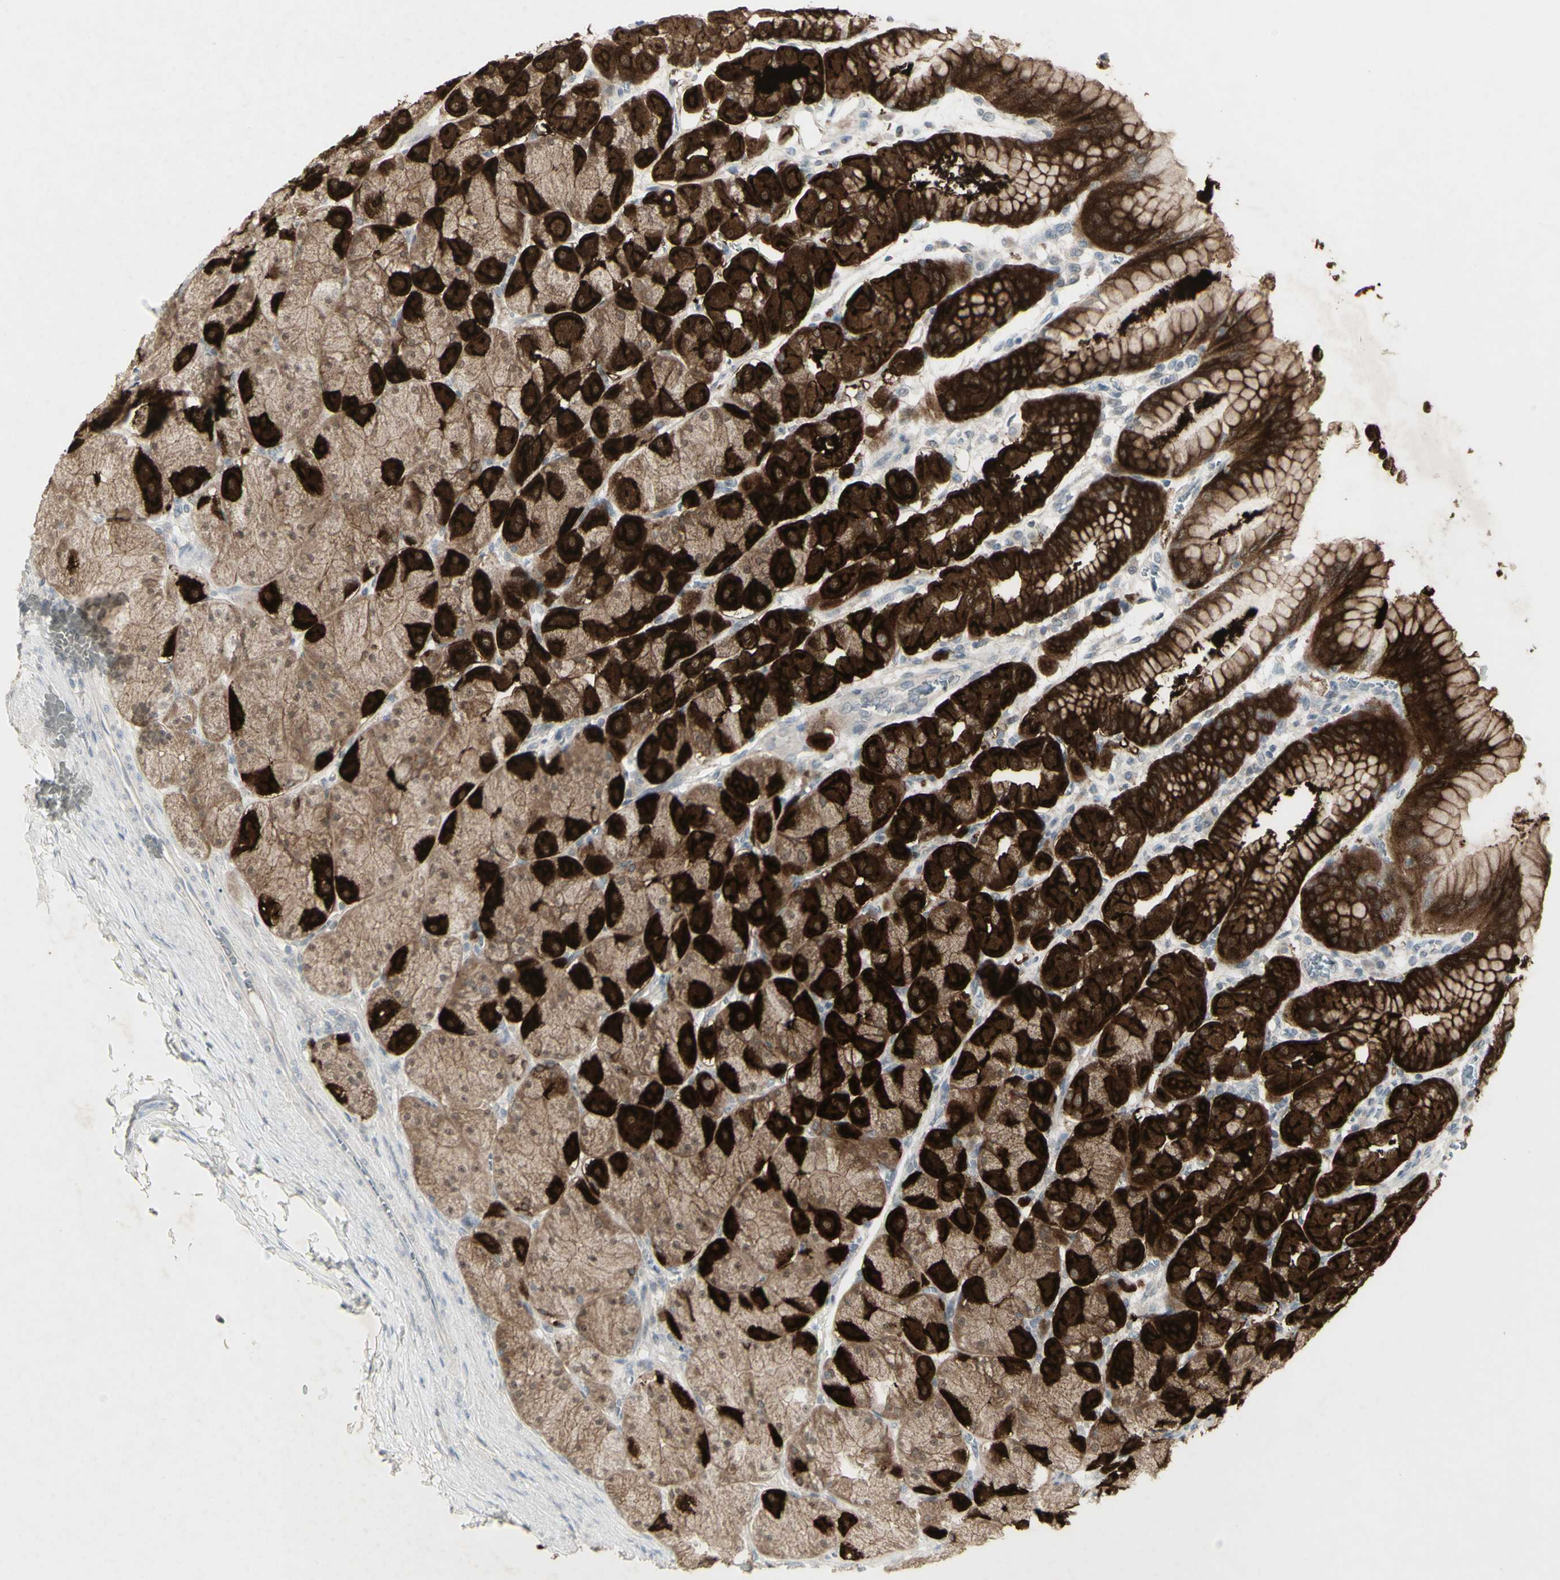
{"staining": {"intensity": "strong", "quantity": ">75%", "location": "cytoplasmic/membranous"}, "tissue": "stomach", "cell_type": "Glandular cells", "image_type": "normal", "snomed": [{"axis": "morphology", "description": "Normal tissue, NOS"}, {"axis": "topography", "description": "Stomach, upper"}], "caption": "Immunohistochemical staining of unremarkable human stomach shows >75% levels of strong cytoplasmic/membranous protein expression in about >75% of glandular cells.", "gene": "C1orf116", "patient": {"sex": "female", "age": 56}}